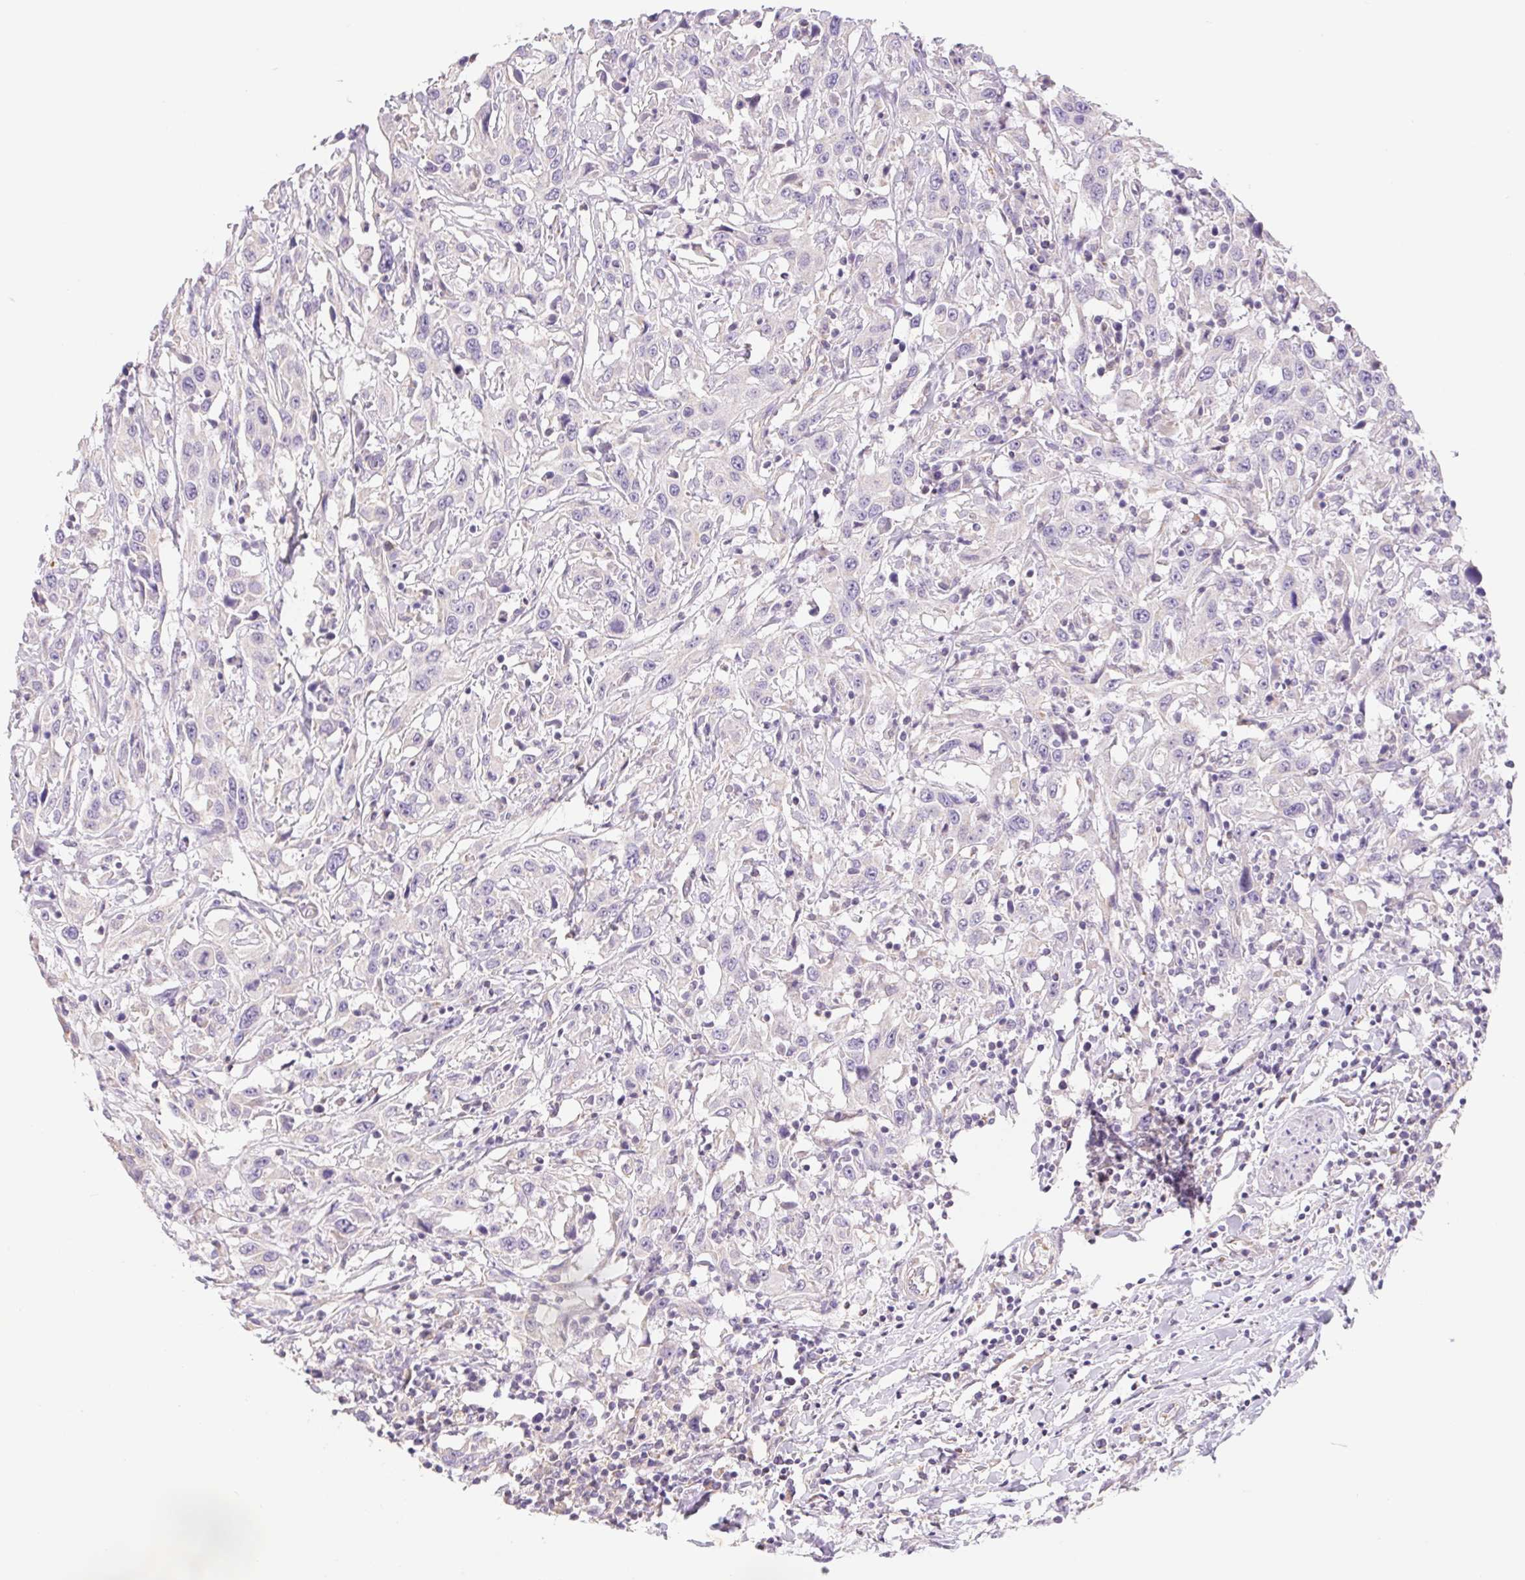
{"staining": {"intensity": "negative", "quantity": "none", "location": "none"}, "tissue": "urothelial cancer", "cell_type": "Tumor cells", "image_type": "cancer", "snomed": [{"axis": "morphology", "description": "Urothelial carcinoma, High grade"}, {"axis": "topography", "description": "Urinary bladder"}], "caption": "Immunohistochemistry photomicrograph of neoplastic tissue: human urothelial carcinoma (high-grade) stained with DAB exhibits no significant protein staining in tumor cells. (DAB (3,3'-diaminobenzidine) immunohistochemistry (IHC) visualized using brightfield microscopy, high magnification).", "gene": "FKBP6", "patient": {"sex": "male", "age": 61}}